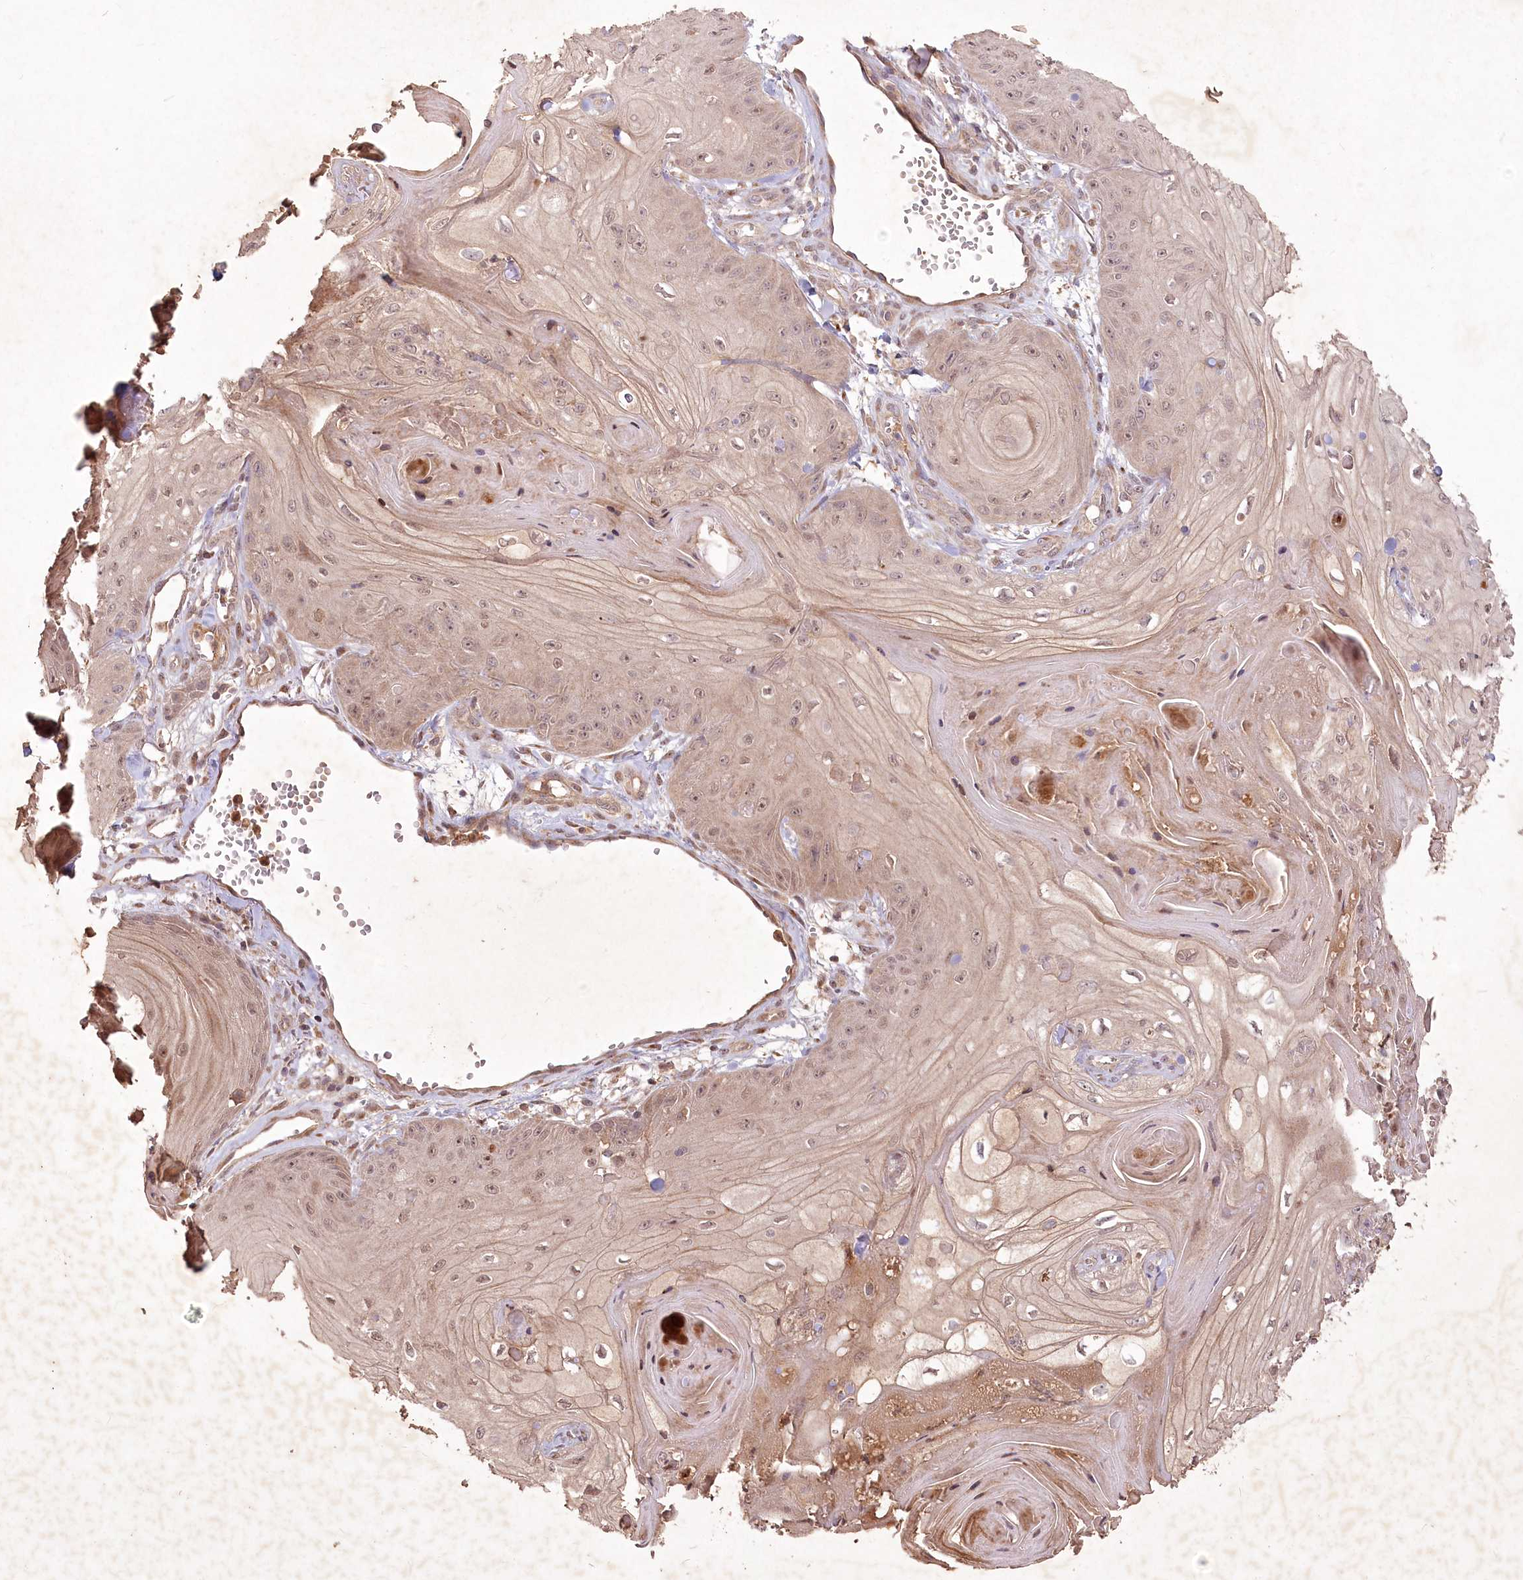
{"staining": {"intensity": "weak", "quantity": ">75%", "location": "nuclear"}, "tissue": "skin cancer", "cell_type": "Tumor cells", "image_type": "cancer", "snomed": [{"axis": "morphology", "description": "Squamous cell carcinoma, NOS"}, {"axis": "topography", "description": "Skin"}], "caption": "This photomicrograph shows skin squamous cell carcinoma stained with IHC to label a protein in brown. The nuclear of tumor cells show weak positivity for the protein. Nuclei are counter-stained blue.", "gene": "IRAK1BP1", "patient": {"sex": "male", "age": 74}}